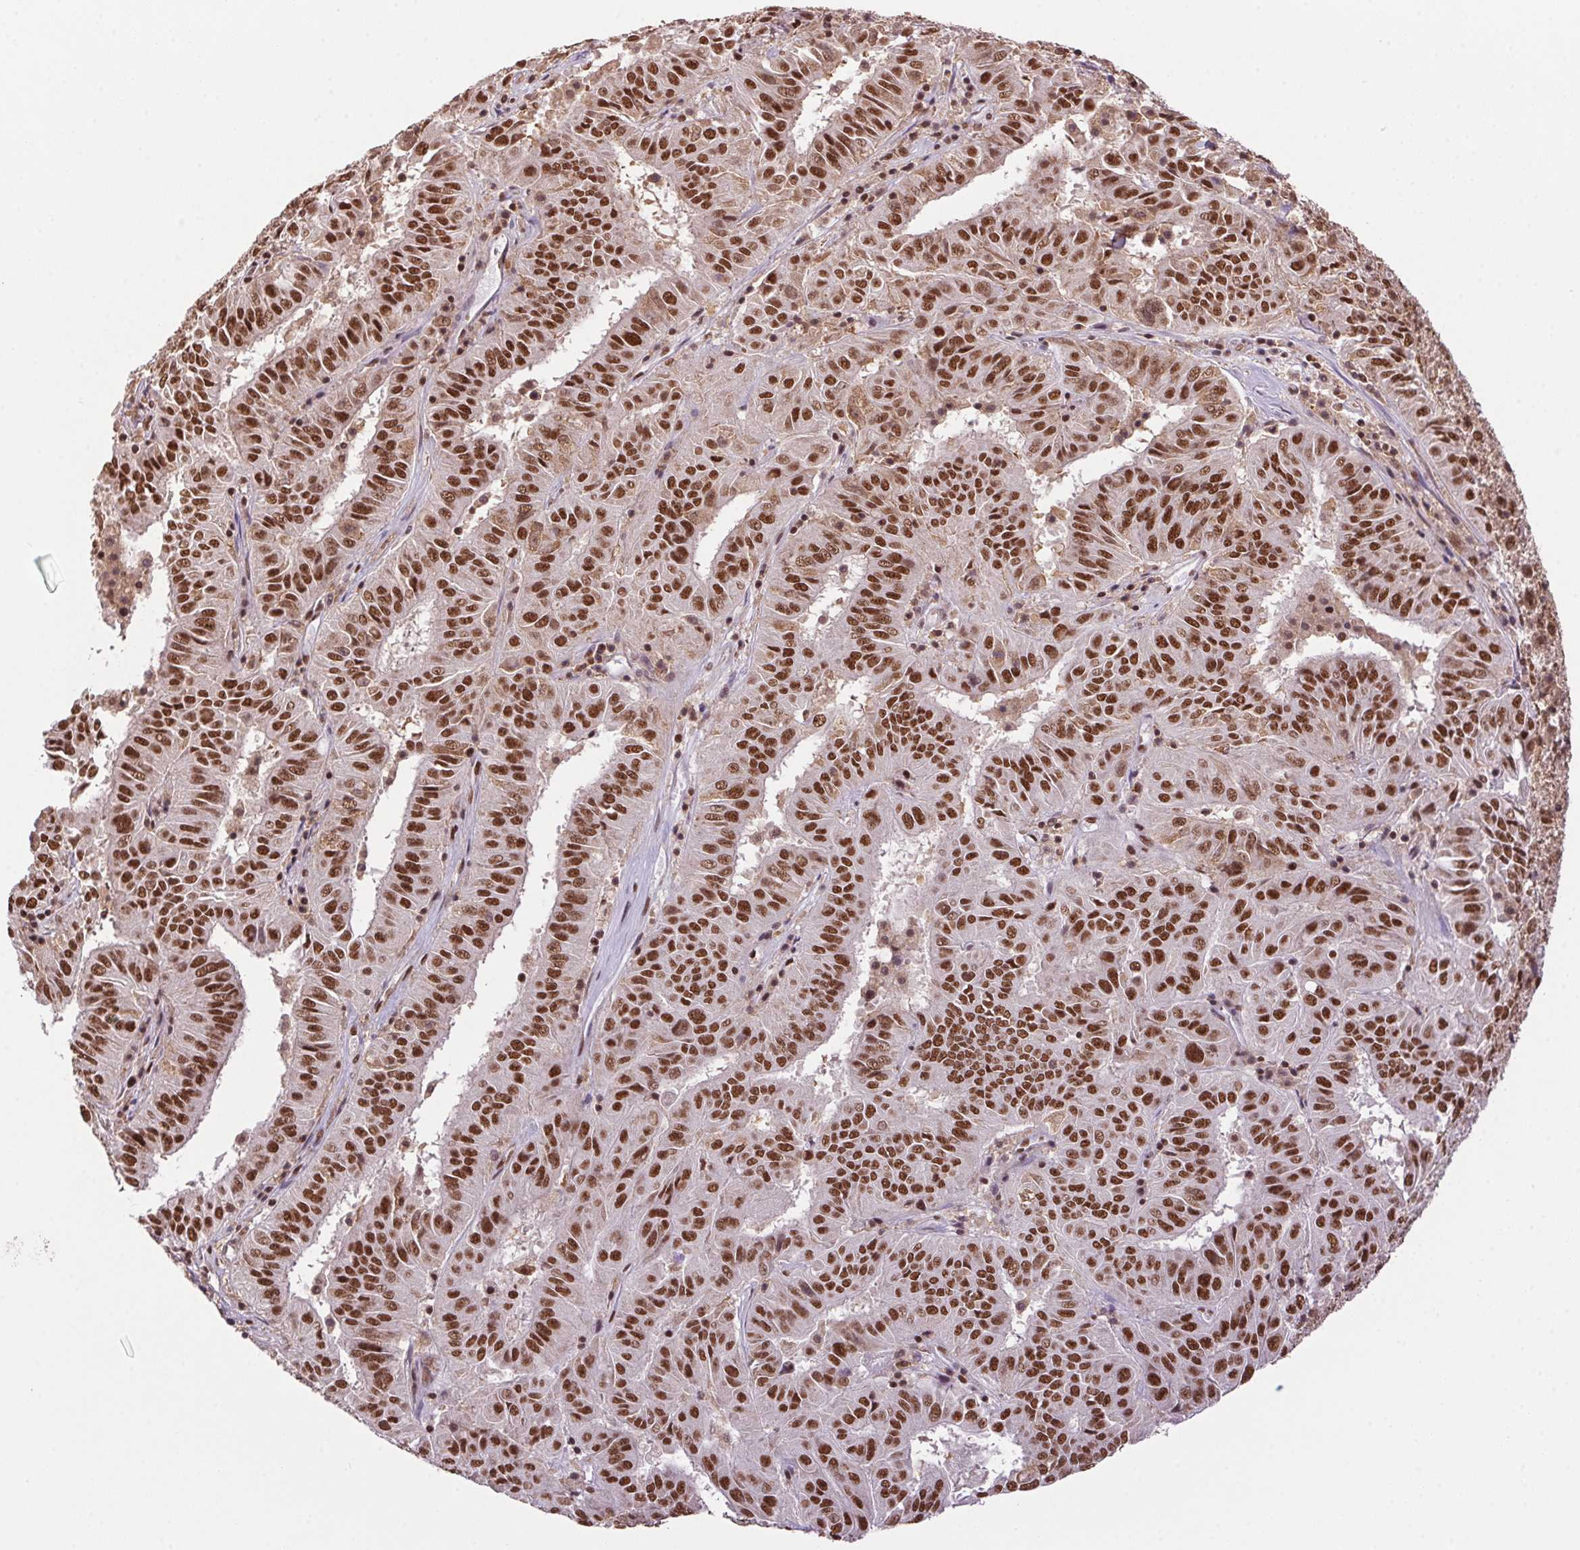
{"staining": {"intensity": "strong", "quantity": ">75%", "location": "nuclear"}, "tissue": "pancreatic cancer", "cell_type": "Tumor cells", "image_type": "cancer", "snomed": [{"axis": "morphology", "description": "Adenocarcinoma, NOS"}, {"axis": "topography", "description": "Pancreas"}], "caption": "DAB (3,3'-diaminobenzidine) immunohistochemical staining of human pancreatic cancer (adenocarcinoma) exhibits strong nuclear protein positivity in about >75% of tumor cells.", "gene": "ZNF207", "patient": {"sex": "male", "age": 63}}